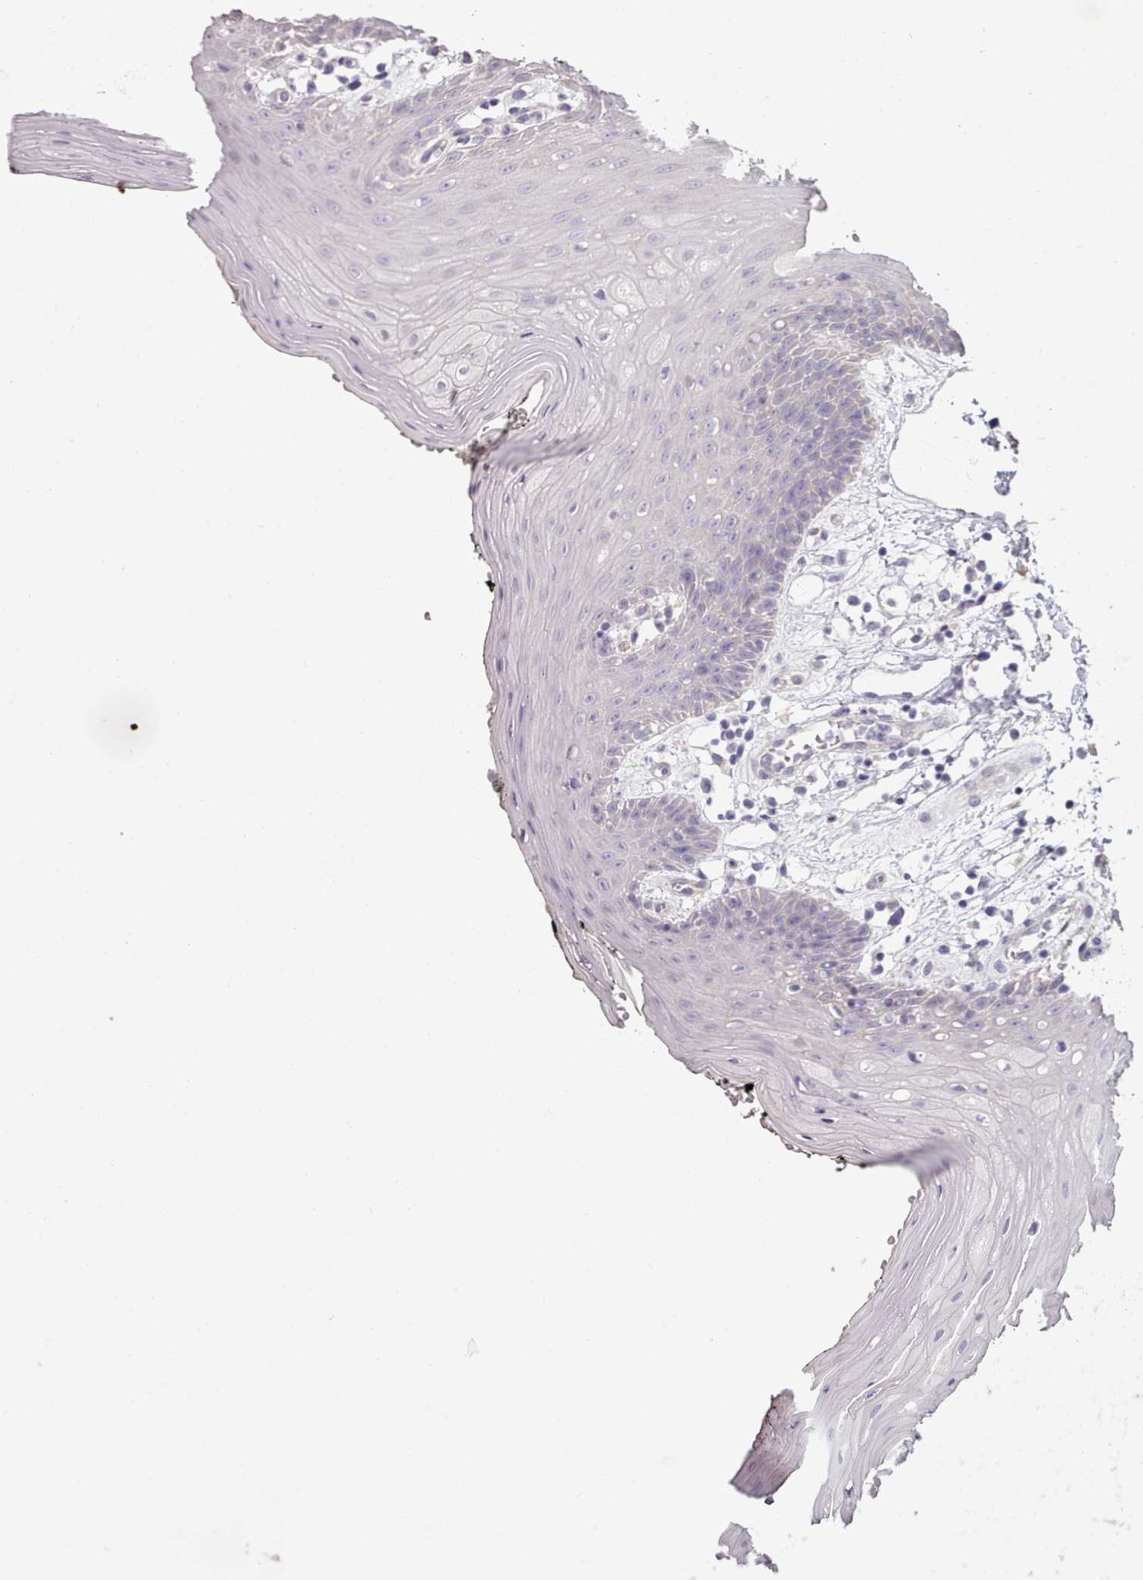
{"staining": {"intensity": "negative", "quantity": "none", "location": "none"}, "tissue": "oral mucosa", "cell_type": "Squamous epithelial cells", "image_type": "normal", "snomed": [{"axis": "morphology", "description": "Normal tissue, NOS"}, {"axis": "topography", "description": "Oral tissue"}, {"axis": "topography", "description": "Tounge, NOS"}], "caption": "This image is of unremarkable oral mucosa stained with IHC to label a protein in brown with the nuclei are counter-stained blue. There is no positivity in squamous epithelial cells. (Stains: DAB immunohistochemistry with hematoxylin counter stain, Microscopy: brightfield microscopy at high magnification).", "gene": "DPF1", "patient": {"sex": "female", "age": 59}}